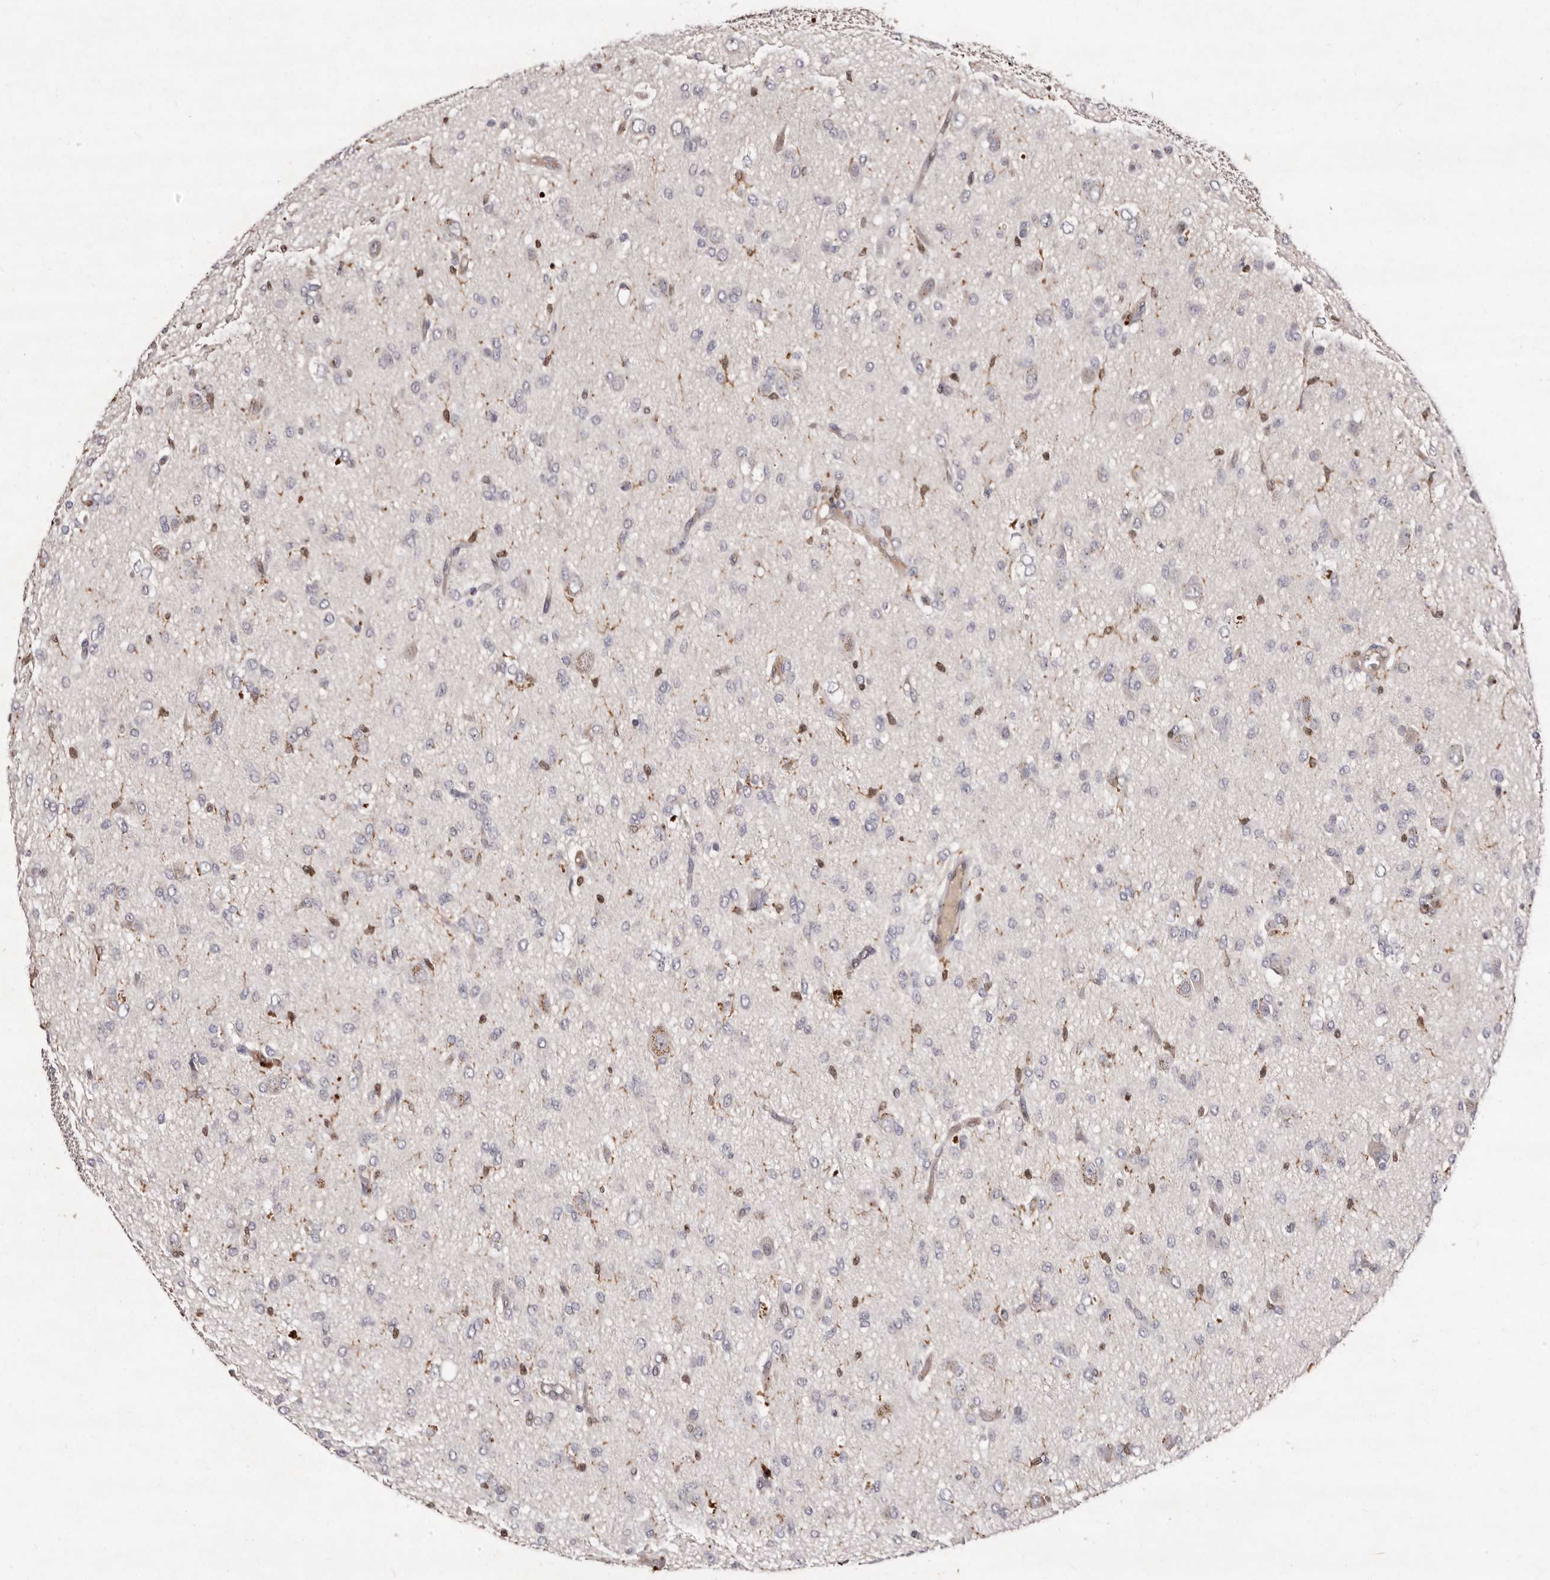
{"staining": {"intensity": "negative", "quantity": "none", "location": "none"}, "tissue": "glioma", "cell_type": "Tumor cells", "image_type": "cancer", "snomed": [{"axis": "morphology", "description": "Glioma, malignant, High grade"}, {"axis": "topography", "description": "Brain"}], "caption": "This is a photomicrograph of IHC staining of high-grade glioma (malignant), which shows no staining in tumor cells.", "gene": "GIMAP4", "patient": {"sex": "female", "age": 59}}